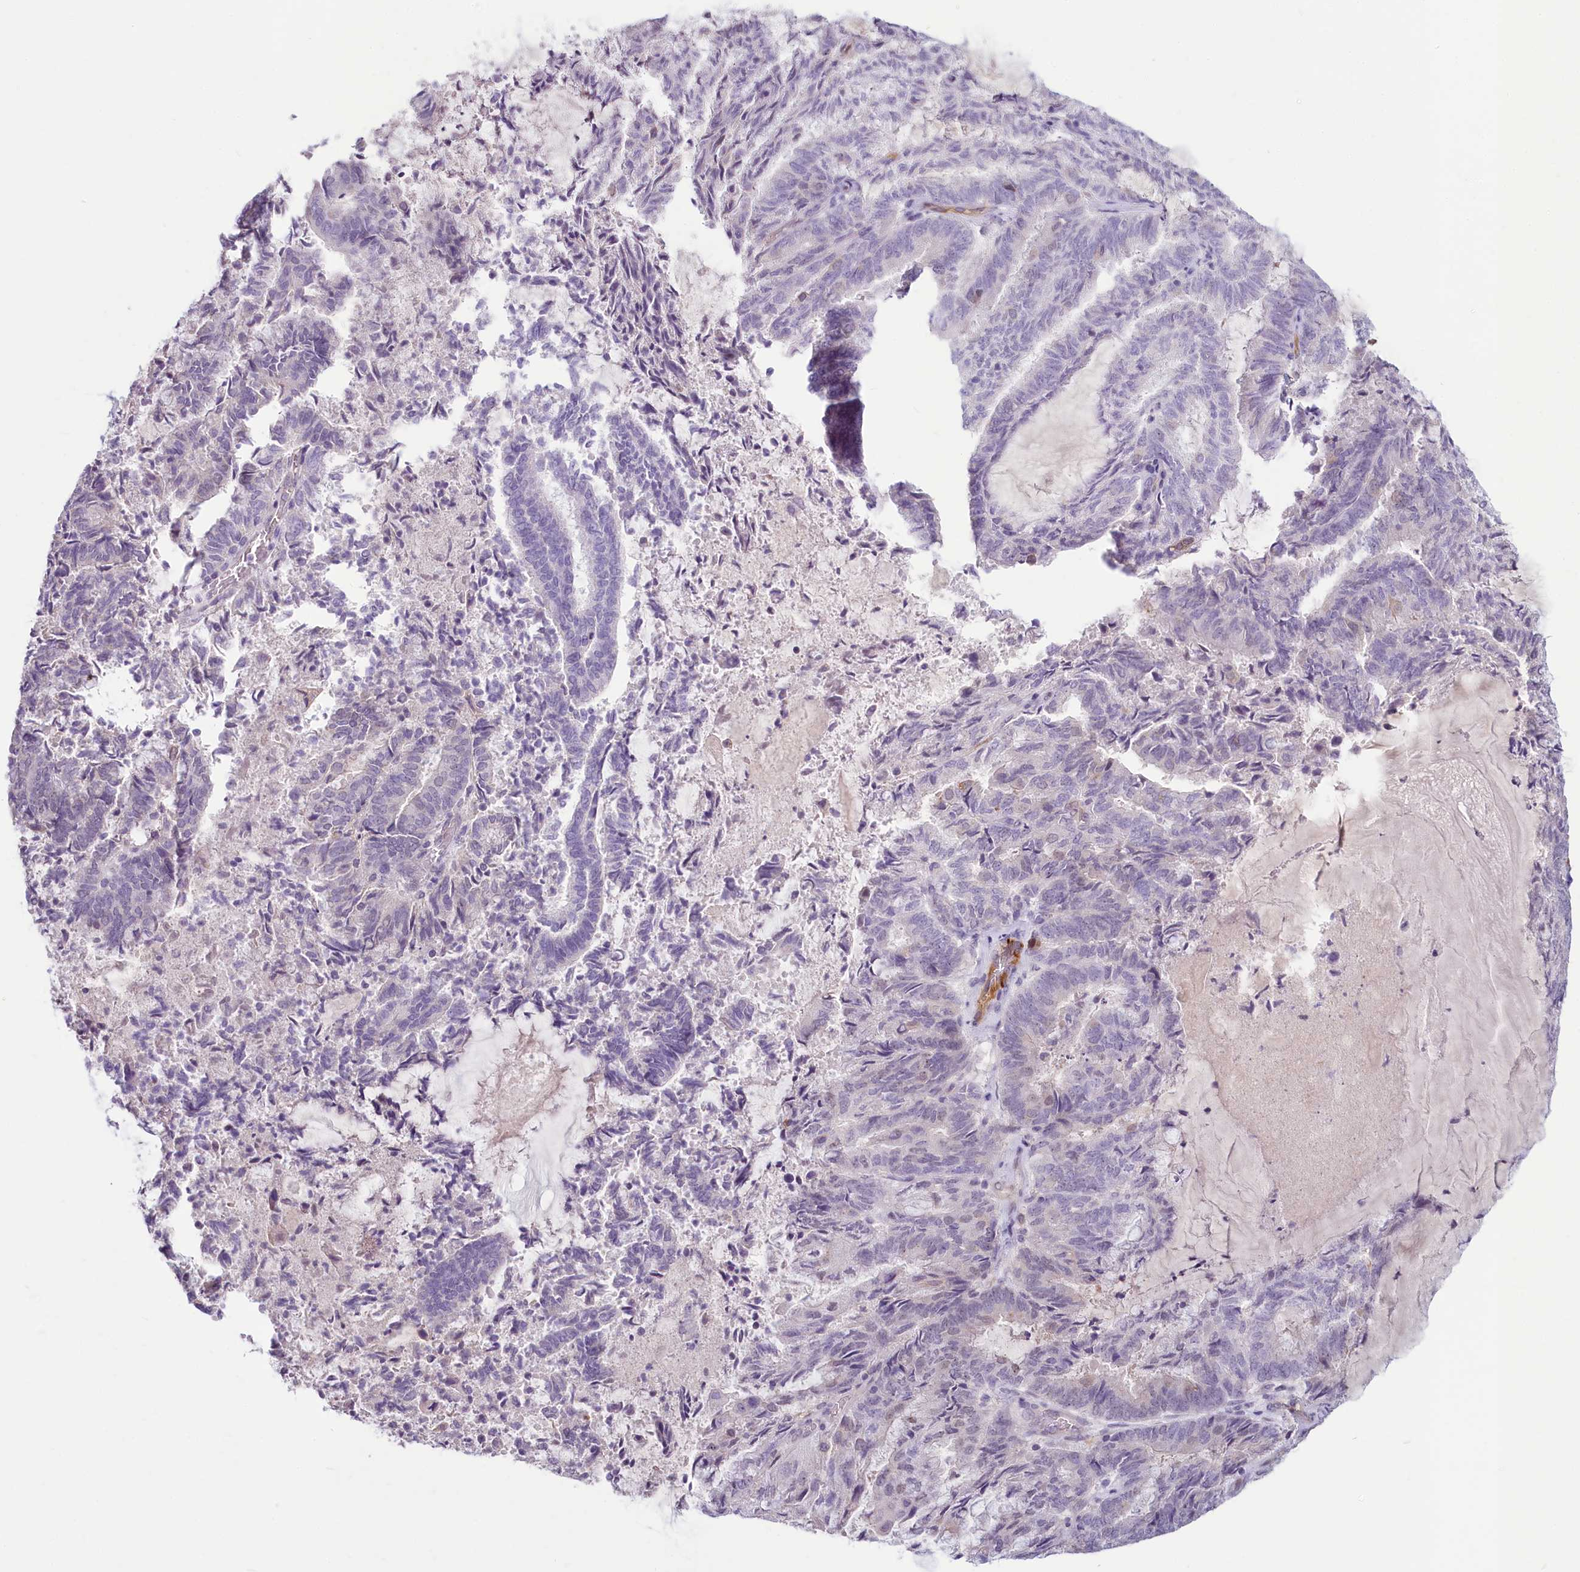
{"staining": {"intensity": "negative", "quantity": "none", "location": "none"}, "tissue": "endometrial cancer", "cell_type": "Tumor cells", "image_type": "cancer", "snomed": [{"axis": "morphology", "description": "Adenocarcinoma, NOS"}, {"axis": "topography", "description": "Endometrium"}], "caption": "Tumor cells are negative for brown protein staining in endometrial cancer (adenocarcinoma). The staining was performed using DAB (3,3'-diaminobenzidine) to visualize the protein expression in brown, while the nuclei were stained in blue with hematoxylin (Magnification: 20x).", "gene": "PROCR", "patient": {"sex": "female", "age": 80}}